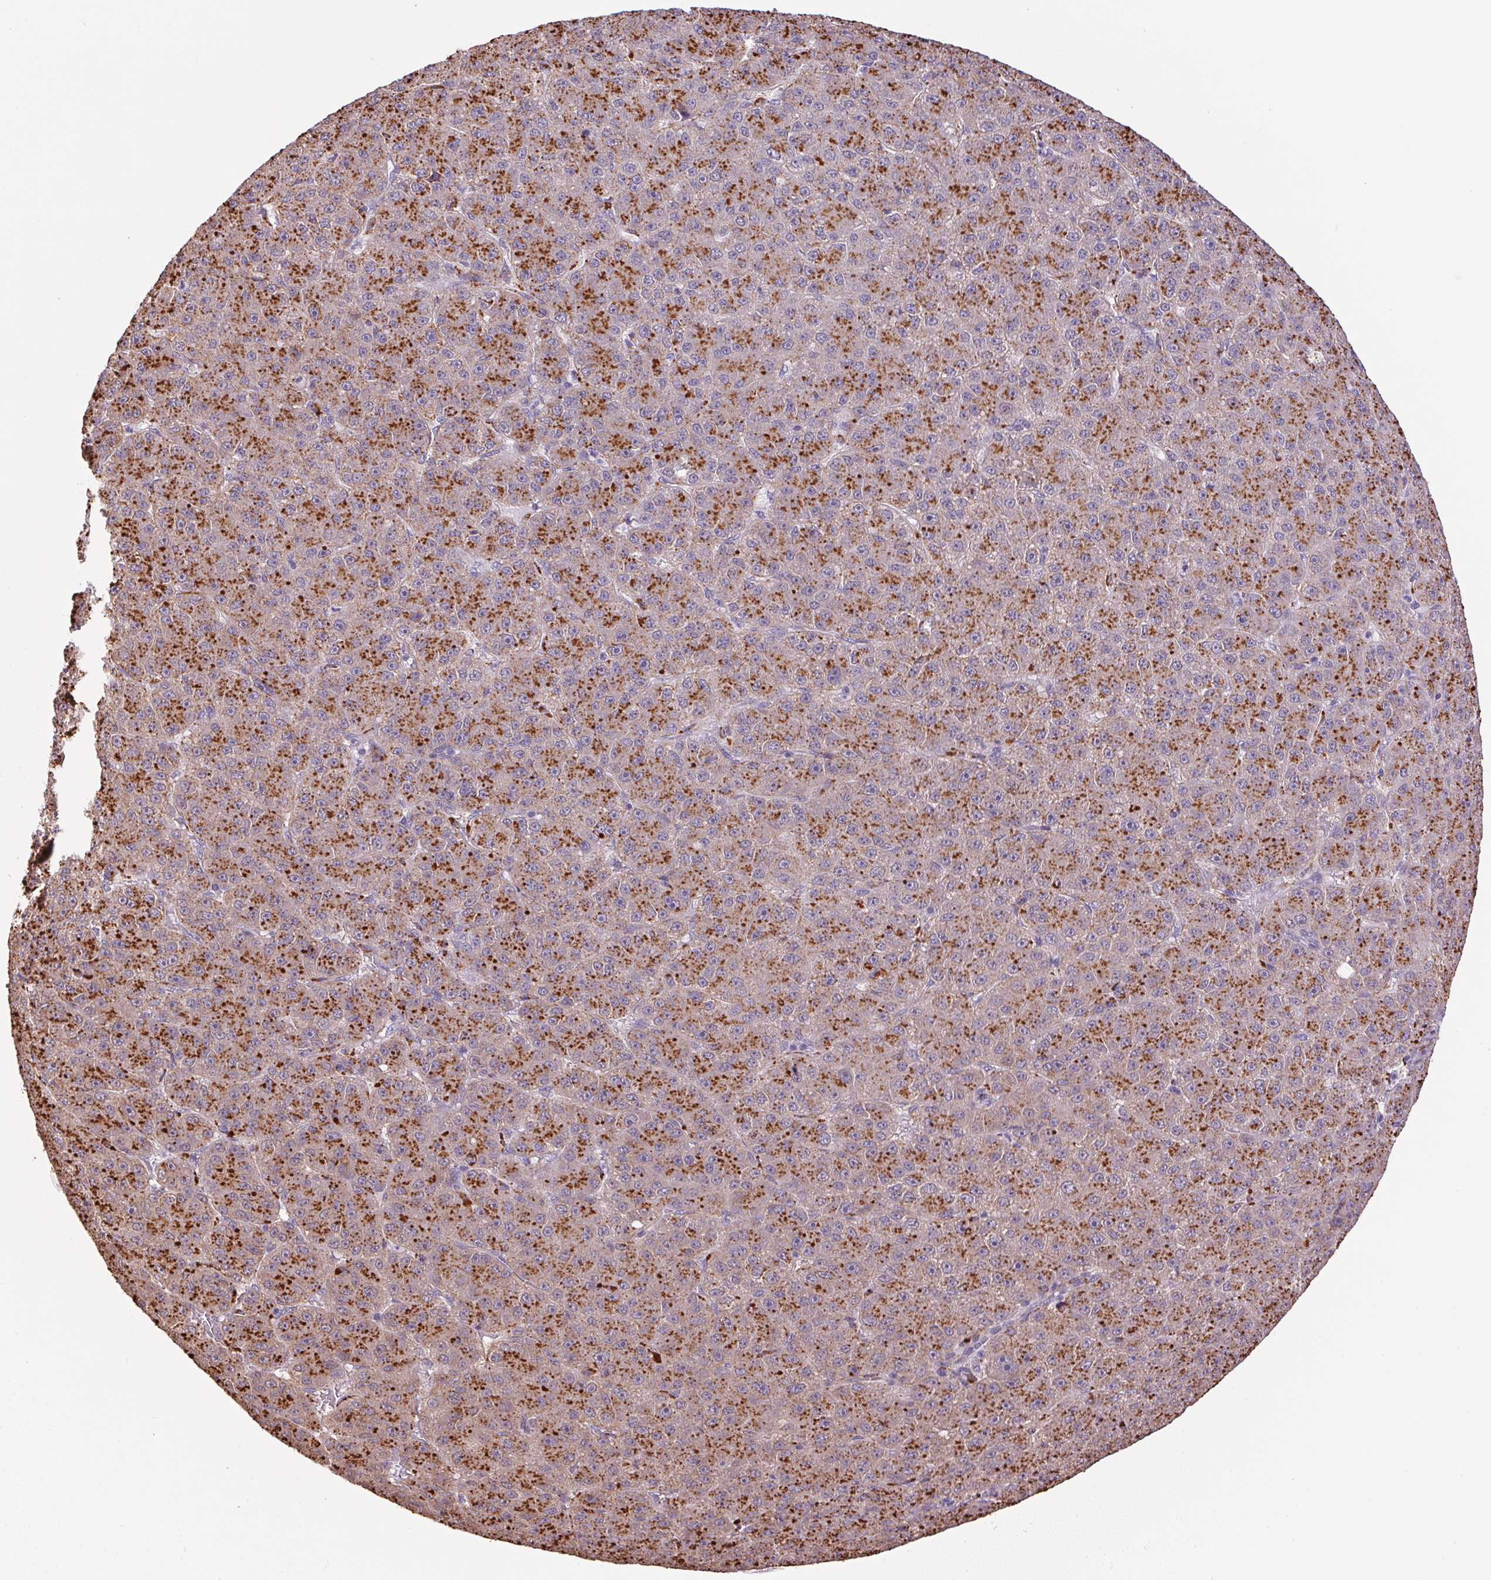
{"staining": {"intensity": "strong", "quantity": "25%-75%", "location": "cytoplasmic/membranous"}, "tissue": "liver cancer", "cell_type": "Tumor cells", "image_type": "cancer", "snomed": [{"axis": "morphology", "description": "Carcinoma, Hepatocellular, NOS"}, {"axis": "topography", "description": "Liver"}], "caption": "A high-resolution photomicrograph shows IHC staining of liver cancer, which shows strong cytoplasmic/membranous expression in about 25%-75% of tumor cells. (DAB (3,3'-diaminobenzidine) IHC, brown staining for protein, blue staining for nuclei).", "gene": "ADH5", "patient": {"sex": "male", "age": 67}}